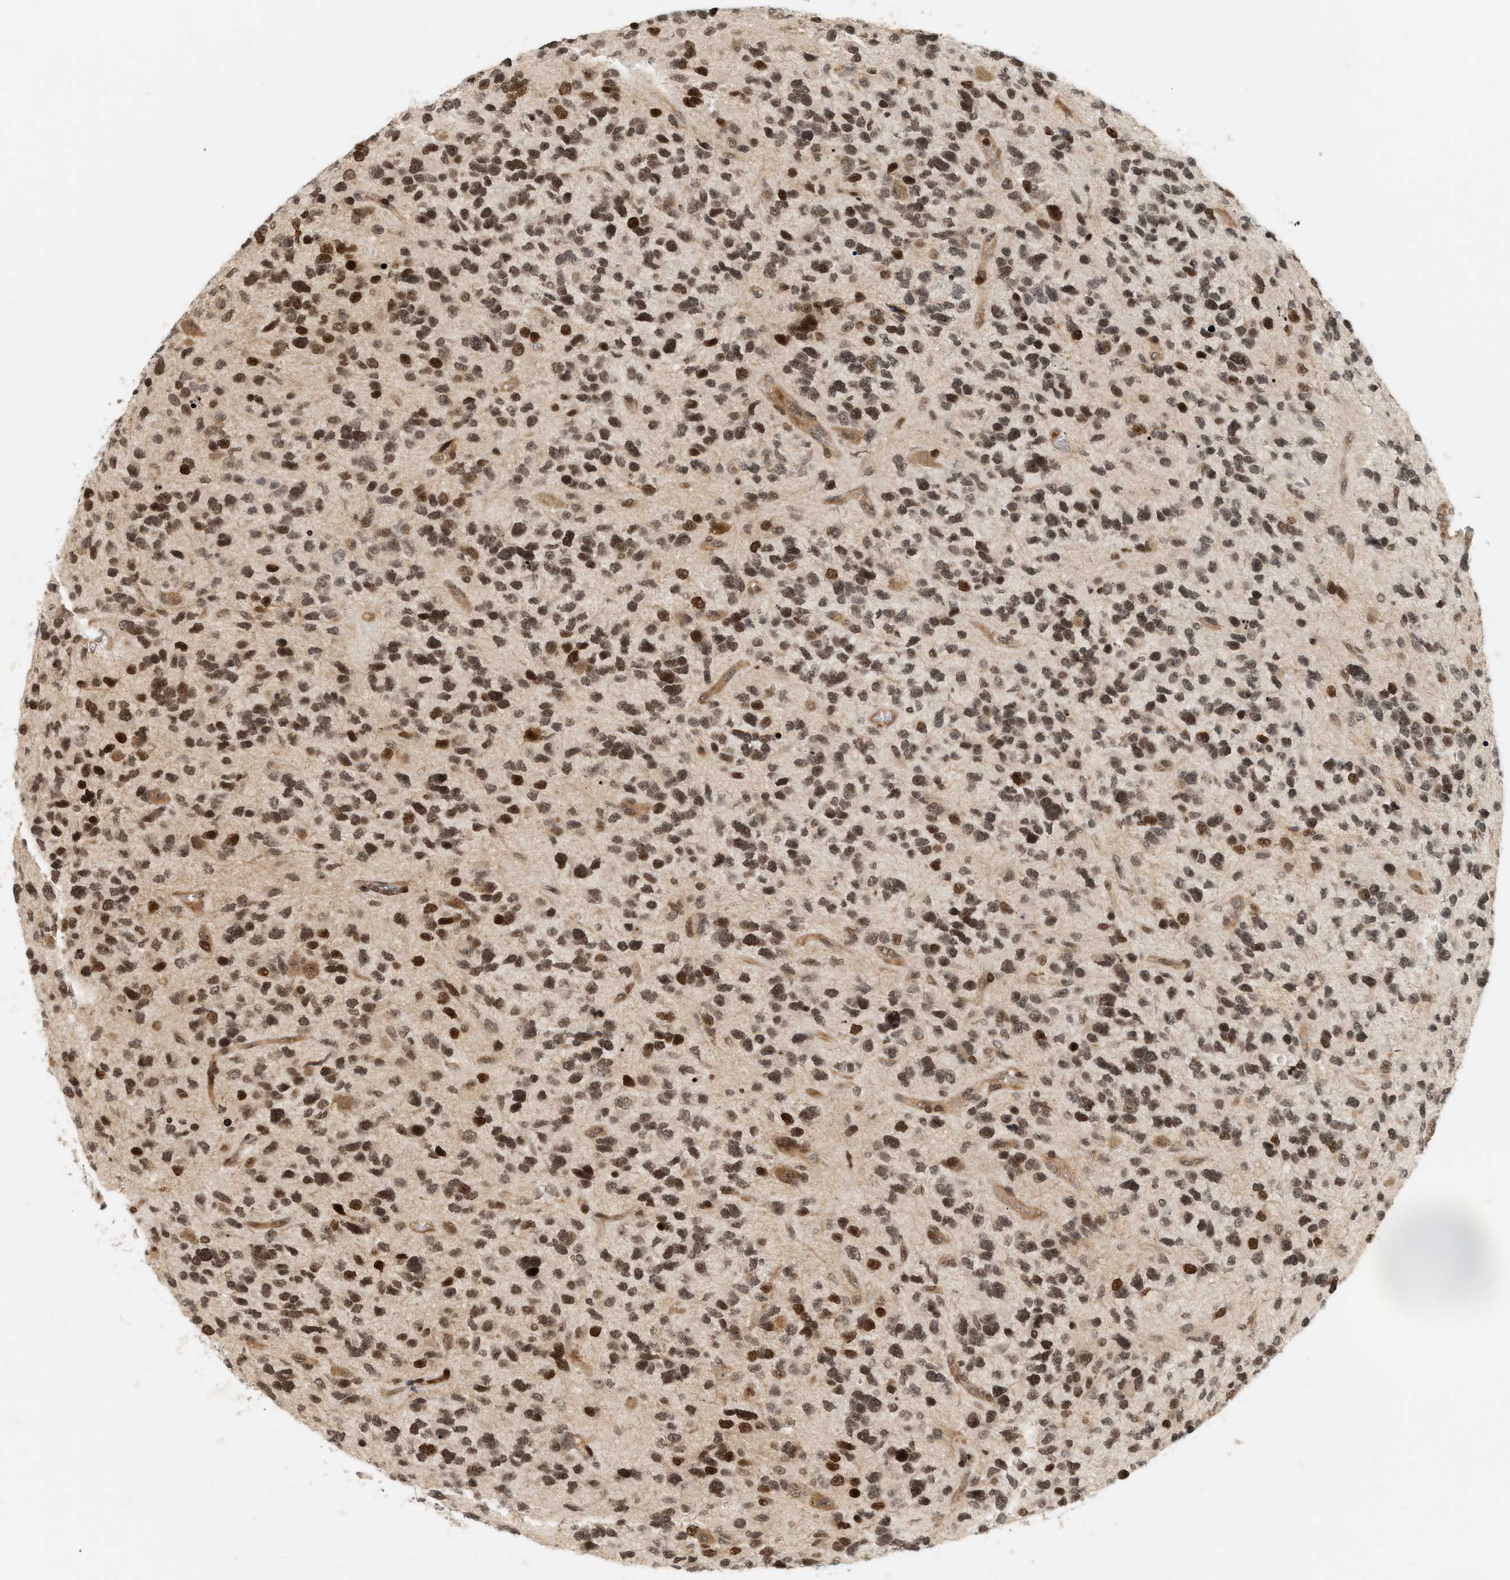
{"staining": {"intensity": "strong", "quantity": ">75%", "location": "nuclear"}, "tissue": "glioma", "cell_type": "Tumor cells", "image_type": "cancer", "snomed": [{"axis": "morphology", "description": "Glioma, malignant, High grade"}, {"axis": "topography", "description": "Brain"}], "caption": "Brown immunohistochemical staining in glioma reveals strong nuclear expression in approximately >75% of tumor cells. Nuclei are stained in blue.", "gene": "NFE2L2", "patient": {"sex": "female", "age": 58}}